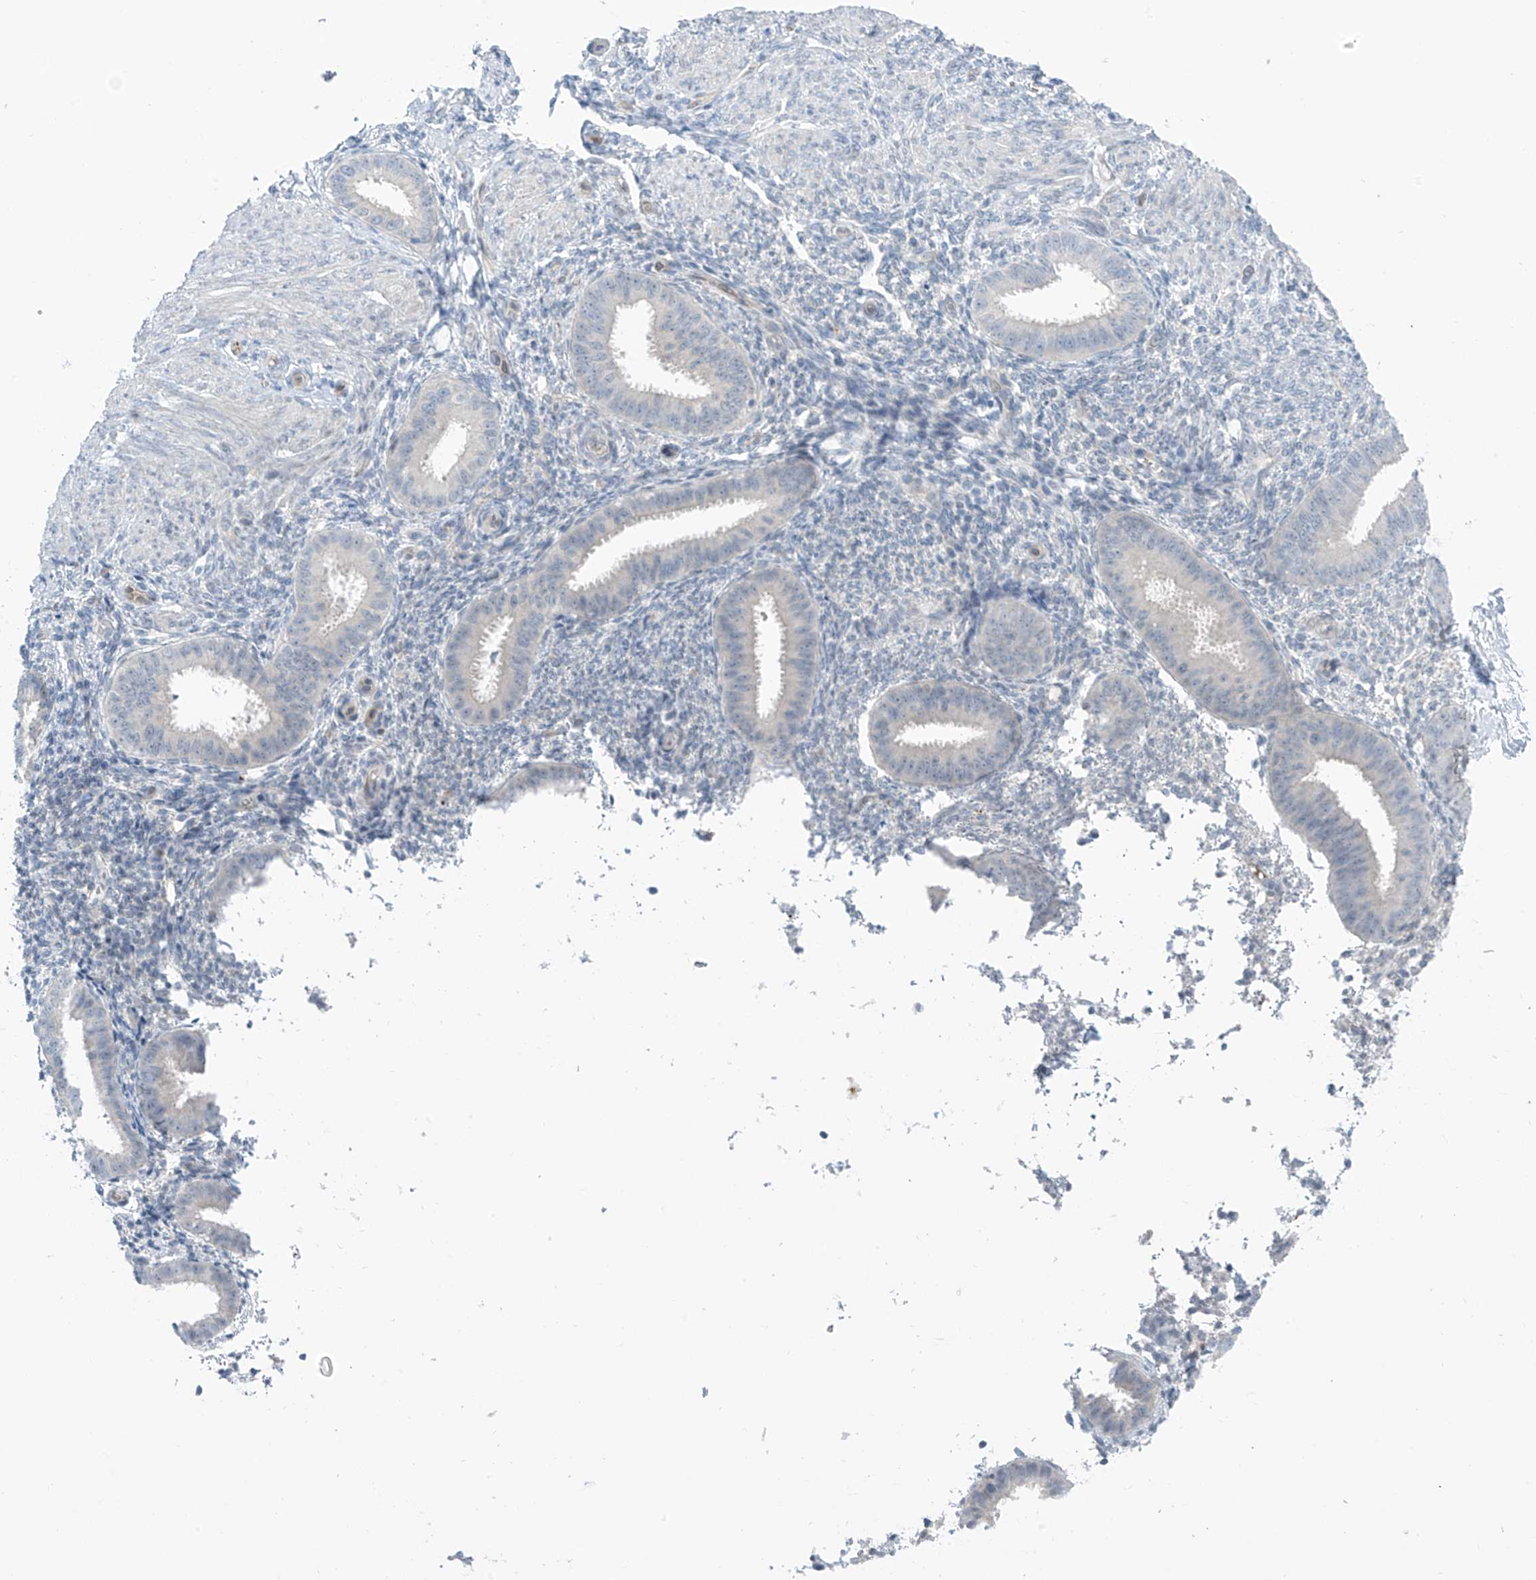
{"staining": {"intensity": "negative", "quantity": "none", "location": "none"}, "tissue": "endometrium", "cell_type": "Cells in endometrial stroma", "image_type": "normal", "snomed": [{"axis": "morphology", "description": "Normal tissue, NOS"}, {"axis": "topography", "description": "Uterus"}, {"axis": "topography", "description": "Endometrium"}], "caption": "IHC image of unremarkable endometrium stained for a protein (brown), which displays no expression in cells in endometrial stroma. (Brightfield microscopy of DAB immunohistochemistry at high magnification).", "gene": "ZNF793", "patient": {"sex": "female", "age": 48}}